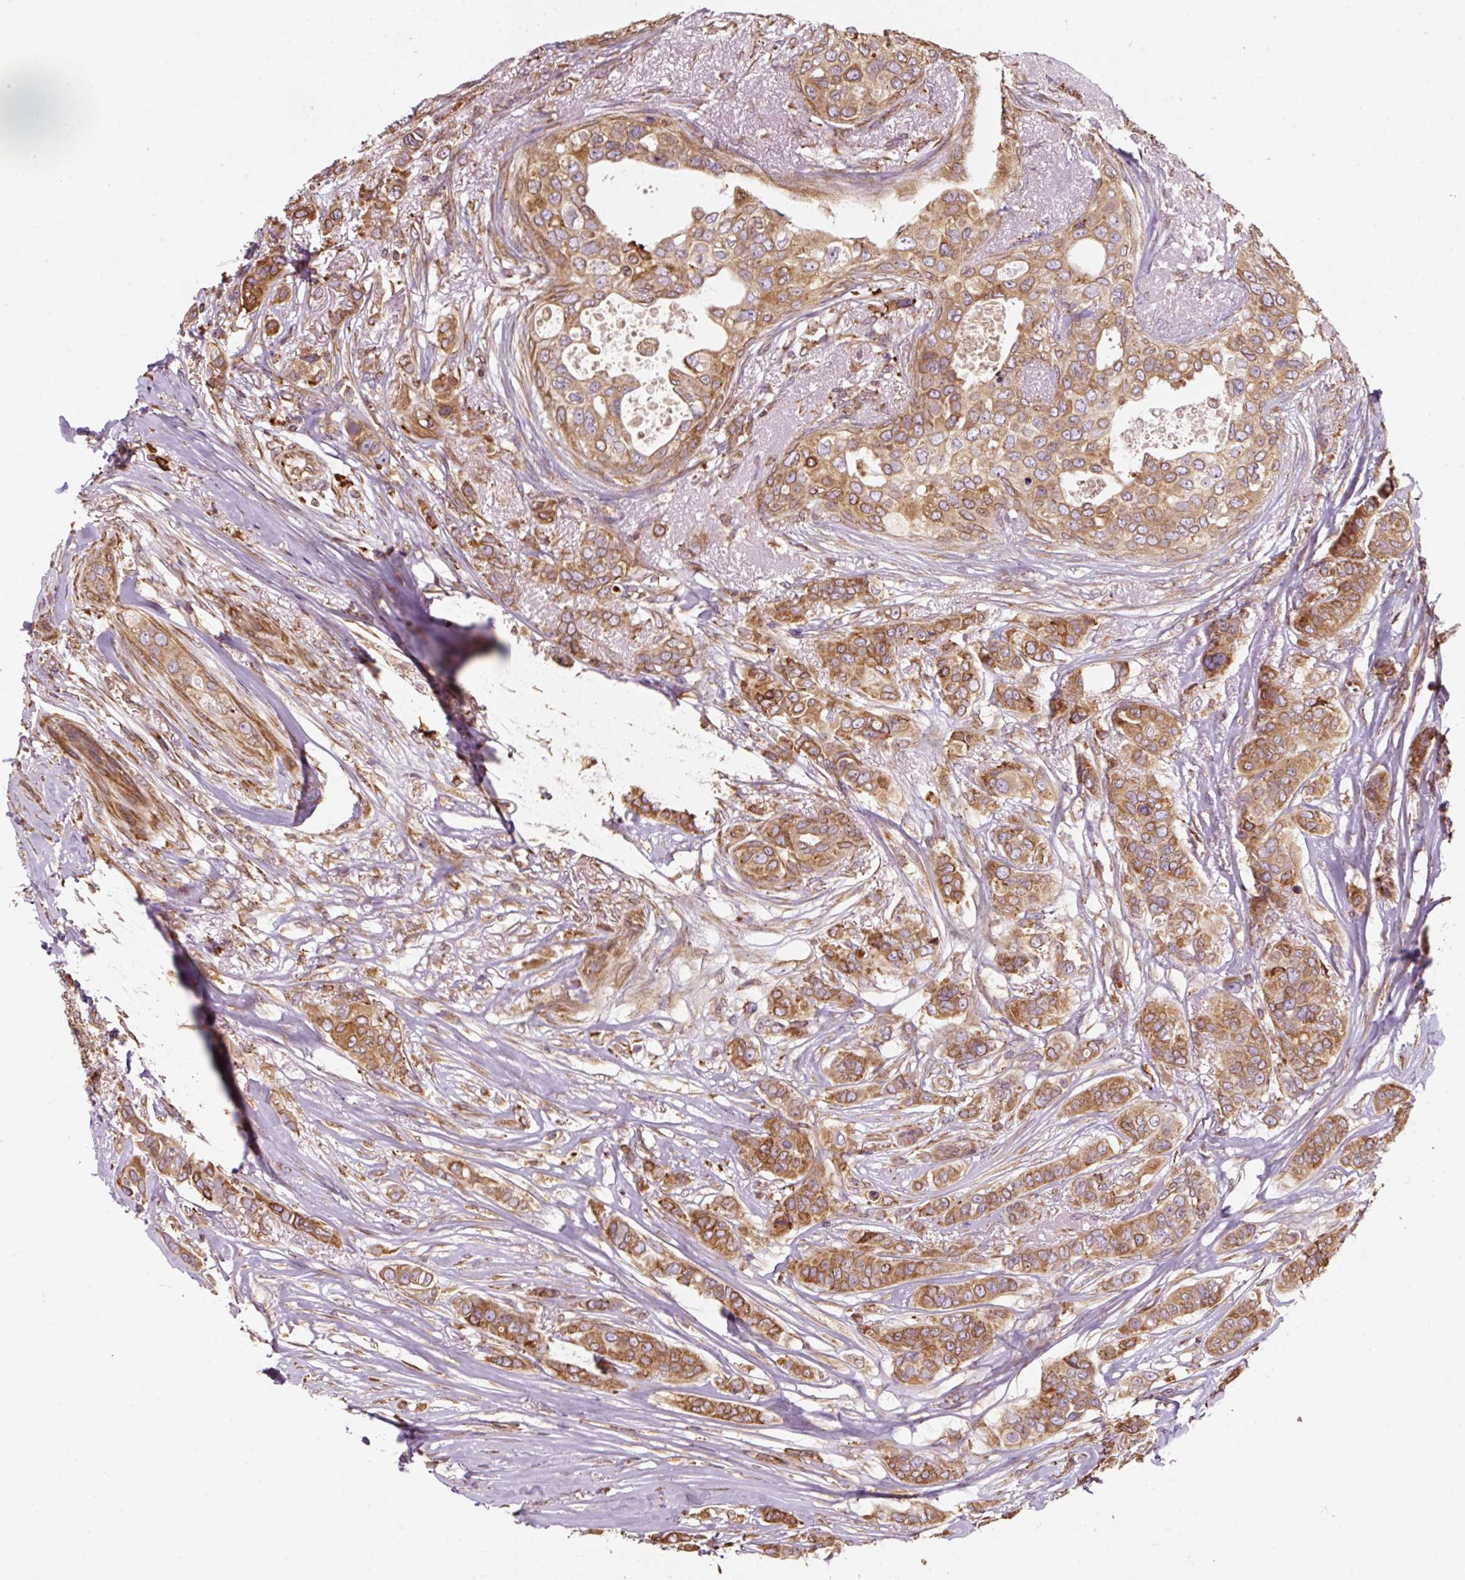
{"staining": {"intensity": "moderate", "quantity": ">75%", "location": "cytoplasmic/membranous"}, "tissue": "breast cancer", "cell_type": "Tumor cells", "image_type": "cancer", "snomed": [{"axis": "morphology", "description": "Lobular carcinoma"}, {"axis": "topography", "description": "Breast"}], "caption": "High-magnification brightfield microscopy of breast lobular carcinoma stained with DAB (3,3'-diaminobenzidine) (brown) and counterstained with hematoxylin (blue). tumor cells exhibit moderate cytoplasmic/membranous expression is appreciated in approximately>75% of cells.", "gene": "PRKCSH", "patient": {"sex": "female", "age": 51}}